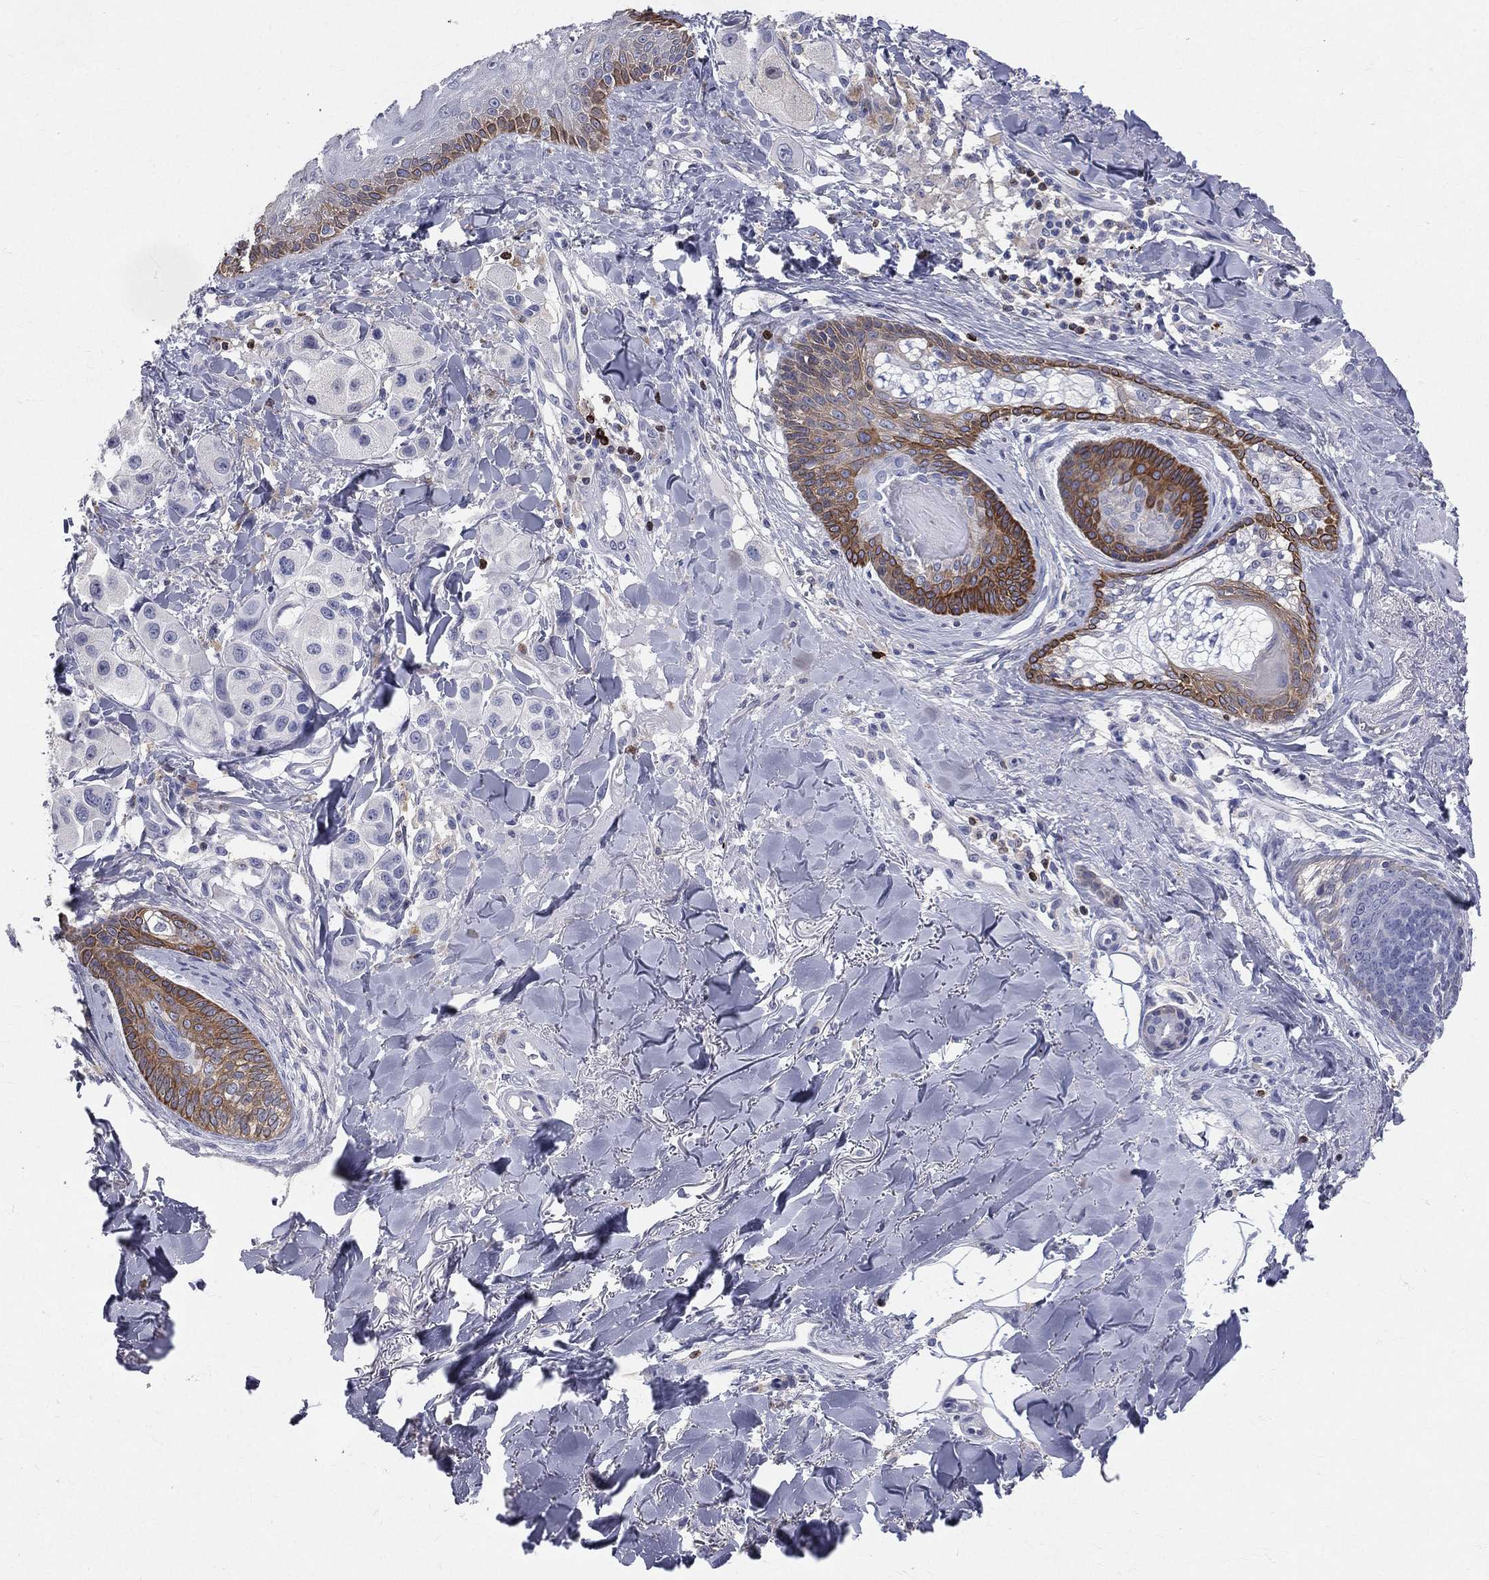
{"staining": {"intensity": "negative", "quantity": "none", "location": "none"}, "tissue": "melanoma", "cell_type": "Tumor cells", "image_type": "cancer", "snomed": [{"axis": "morphology", "description": "Malignant melanoma, NOS"}, {"axis": "topography", "description": "Skin"}], "caption": "Melanoma stained for a protein using IHC demonstrates no staining tumor cells.", "gene": "CTSW", "patient": {"sex": "male", "age": 57}}